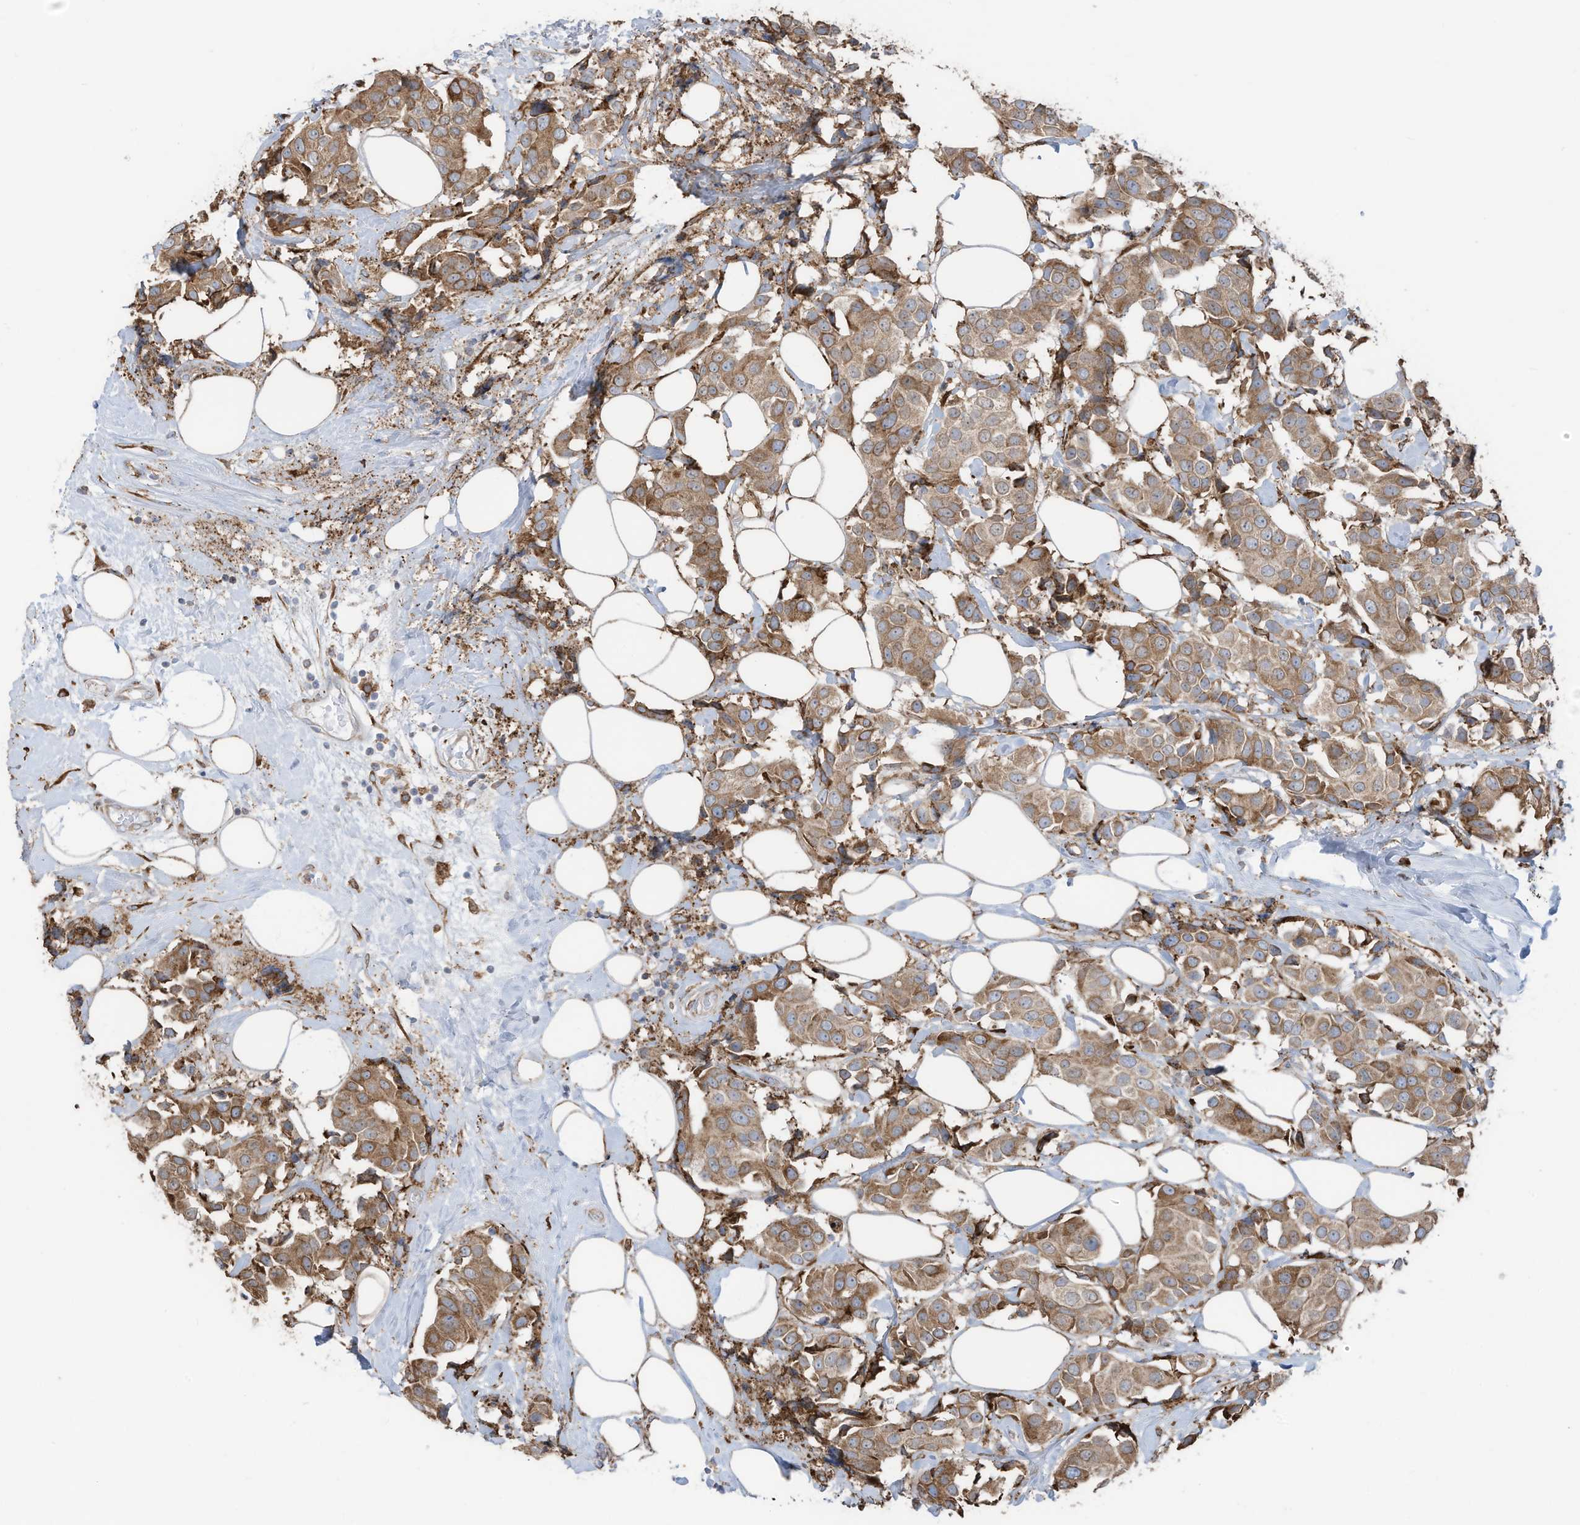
{"staining": {"intensity": "moderate", "quantity": ">75%", "location": "cytoplasmic/membranous"}, "tissue": "breast cancer", "cell_type": "Tumor cells", "image_type": "cancer", "snomed": [{"axis": "morphology", "description": "Normal tissue, NOS"}, {"axis": "morphology", "description": "Duct carcinoma"}, {"axis": "topography", "description": "Breast"}], "caption": "Immunohistochemical staining of human breast cancer (invasive ductal carcinoma) reveals moderate cytoplasmic/membranous protein staining in approximately >75% of tumor cells.", "gene": "ZNF354C", "patient": {"sex": "female", "age": 39}}